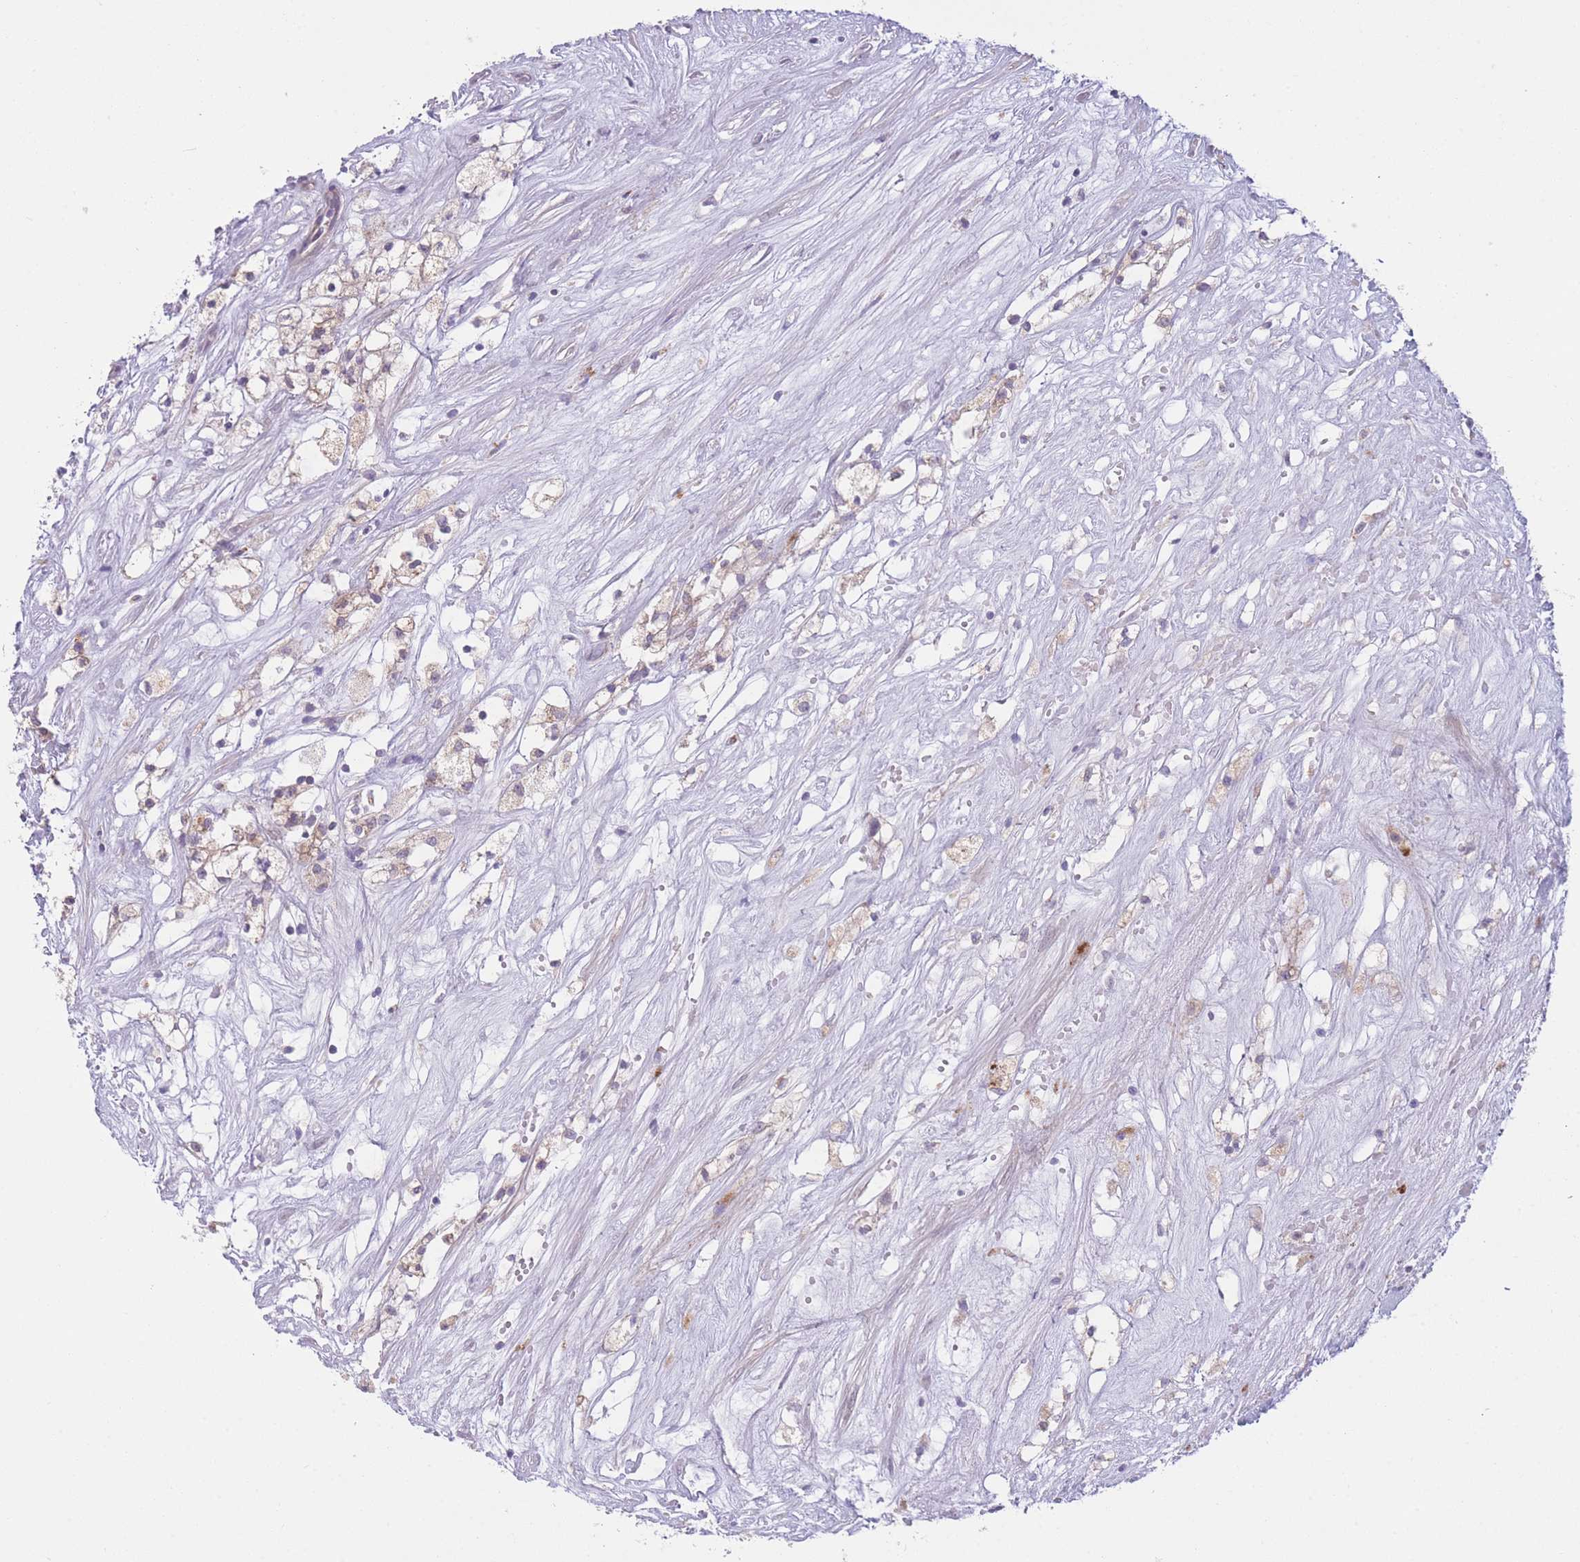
{"staining": {"intensity": "weak", "quantity": "<25%", "location": "cytoplasmic/membranous"}, "tissue": "renal cancer", "cell_type": "Tumor cells", "image_type": "cancer", "snomed": [{"axis": "morphology", "description": "Adenocarcinoma, NOS"}, {"axis": "topography", "description": "Kidney"}], "caption": "Renal cancer (adenocarcinoma) was stained to show a protein in brown. There is no significant staining in tumor cells.", "gene": "CCT6B", "patient": {"sex": "male", "age": 59}}